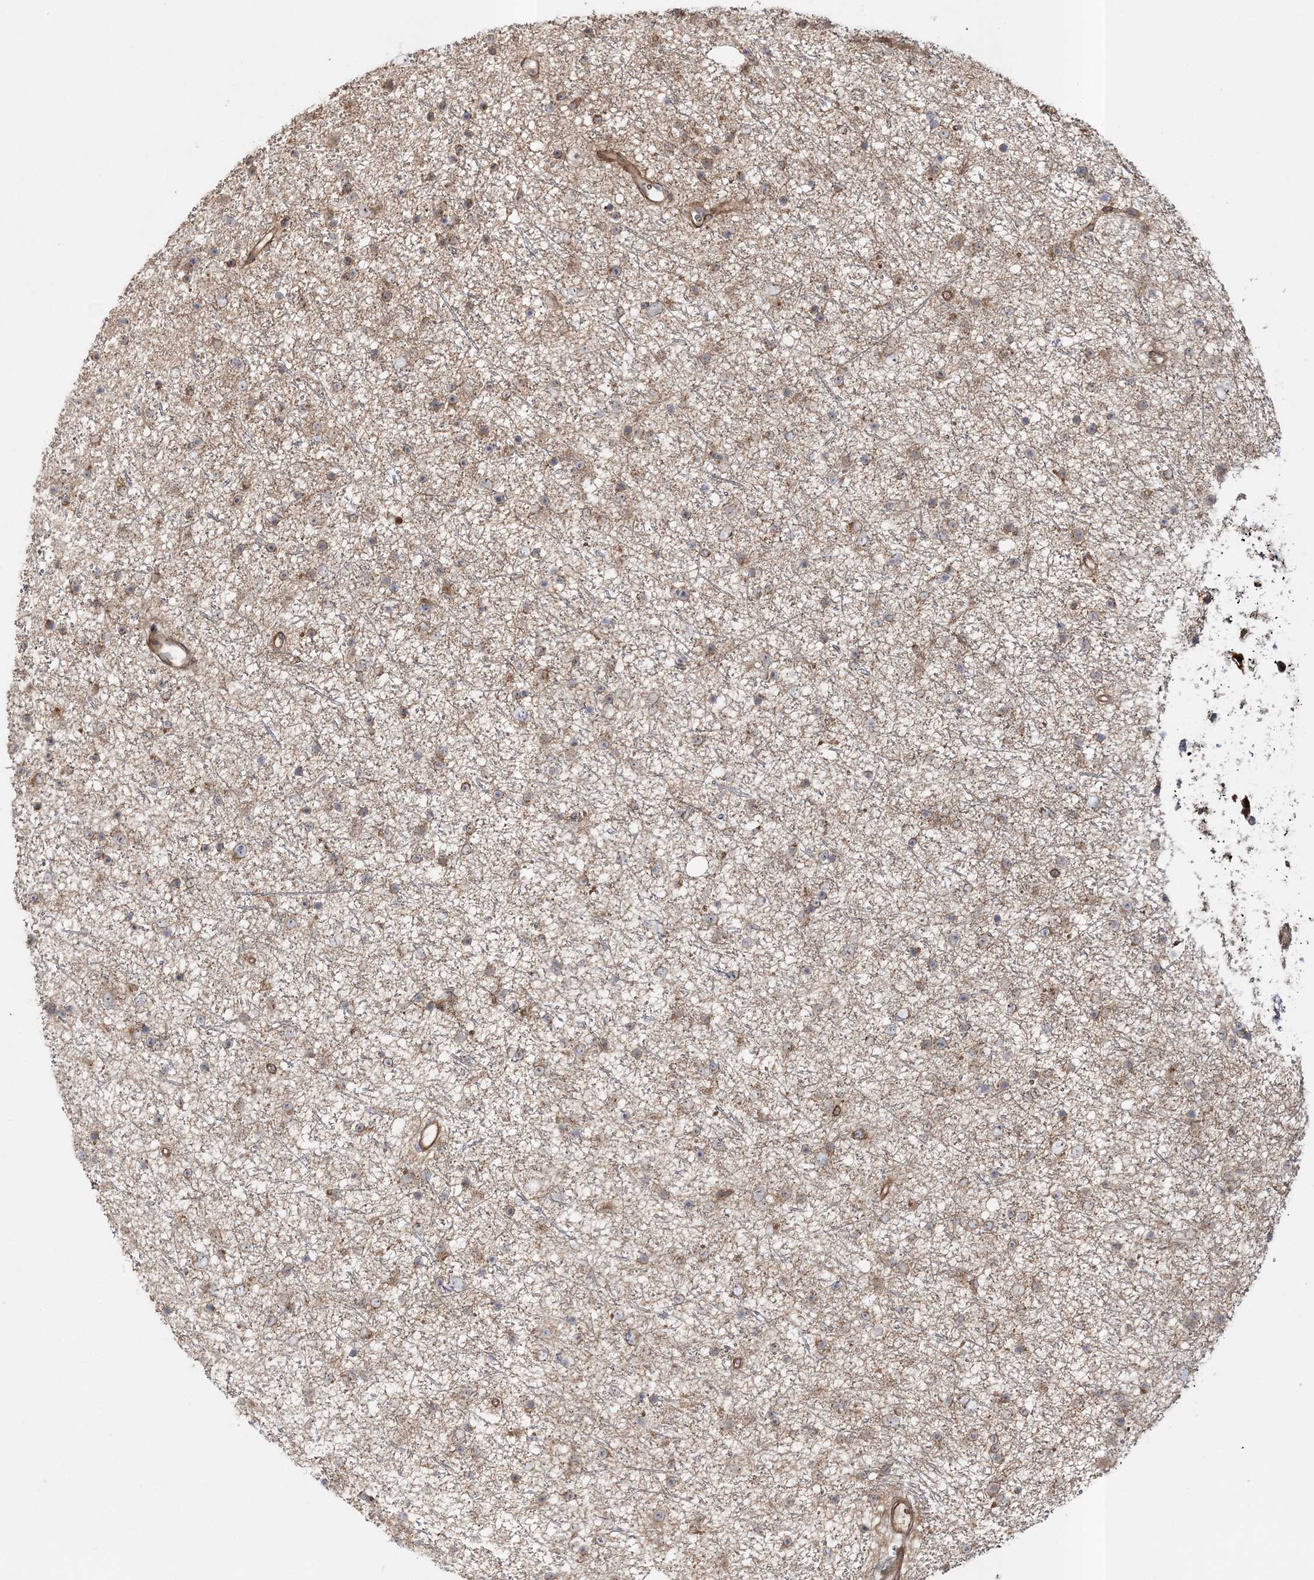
{"staining": {"intensity": "weak", "quantity": ">75%", "location": "cytoplasmic/membranous"}, "tissue": "glioma", "cell_type": "Tumor cells", "image_type": "cancer", "snomed": [{"axis": "morphology", "description": "Glioma, malignant, Low grade"}, {"axis": "topography", "description": "Cerebral cortex"}], "caption": "High-power microscopy captured an immunohistochemistry (IHC) histopathology image of glioma, revealing weak cytoplasmic/membranous expression in approximately >75% of tumor cells.", "gene": "MOCS2", "patient": {"sex": "female", "age": 39}}